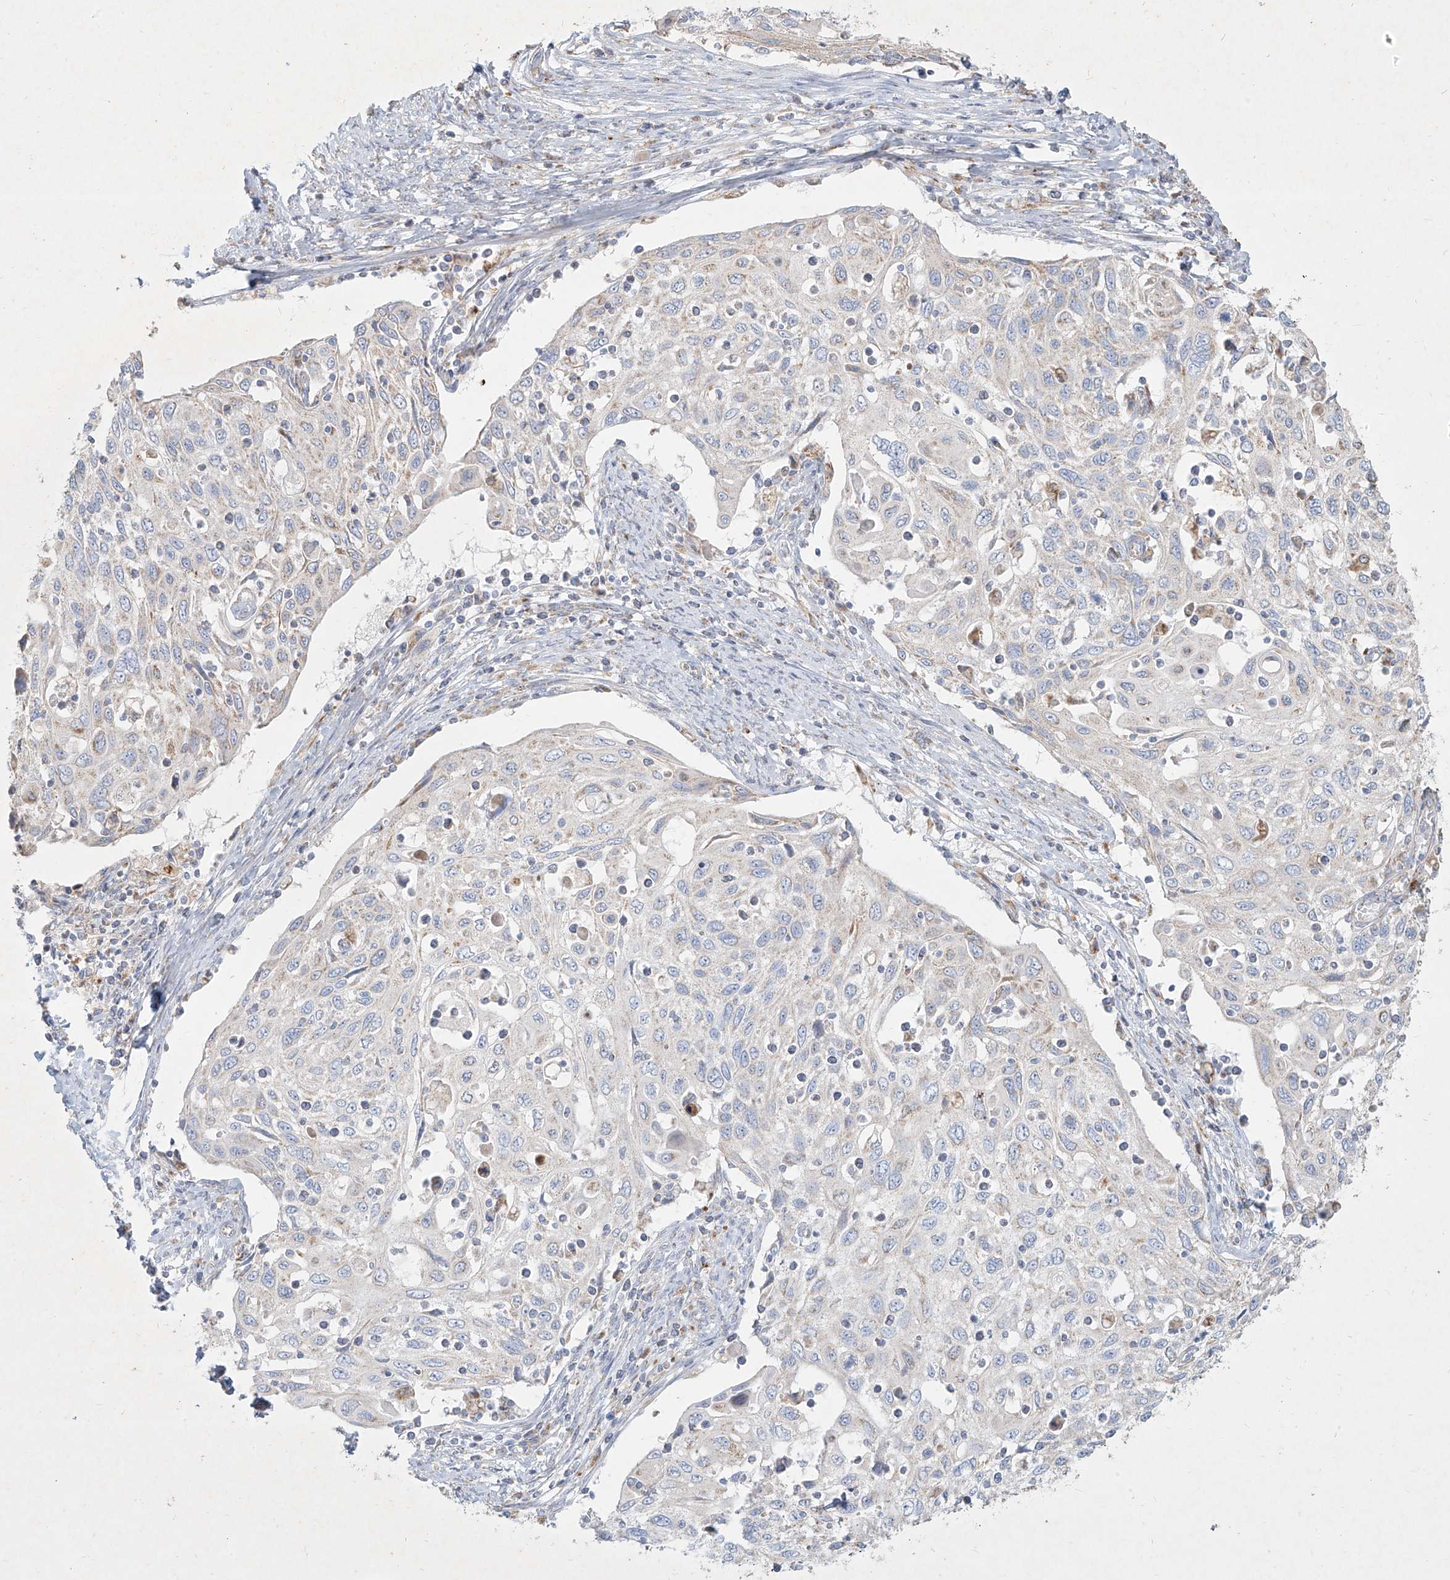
{"staining": {"intensity": "negative", "quantity": "none", "location": "none"}, "tissue": "cervical cancer", "cell_type": "Tumor cells", "image_type": "cancer", "snomed": [{"axis": "morphology", "description": "Squamous cell carcinoma, NOS"}, {"axis": "topography", "description": "Cervix"}], "caption": "The immunohistochemistry (IHC) micrograph has no significant positivity in tumor cells of cervical cancer (squamous cell carcinoma) tissue.", "gene": "MTX2", "patient": {"sex": "female", "age": 70}}